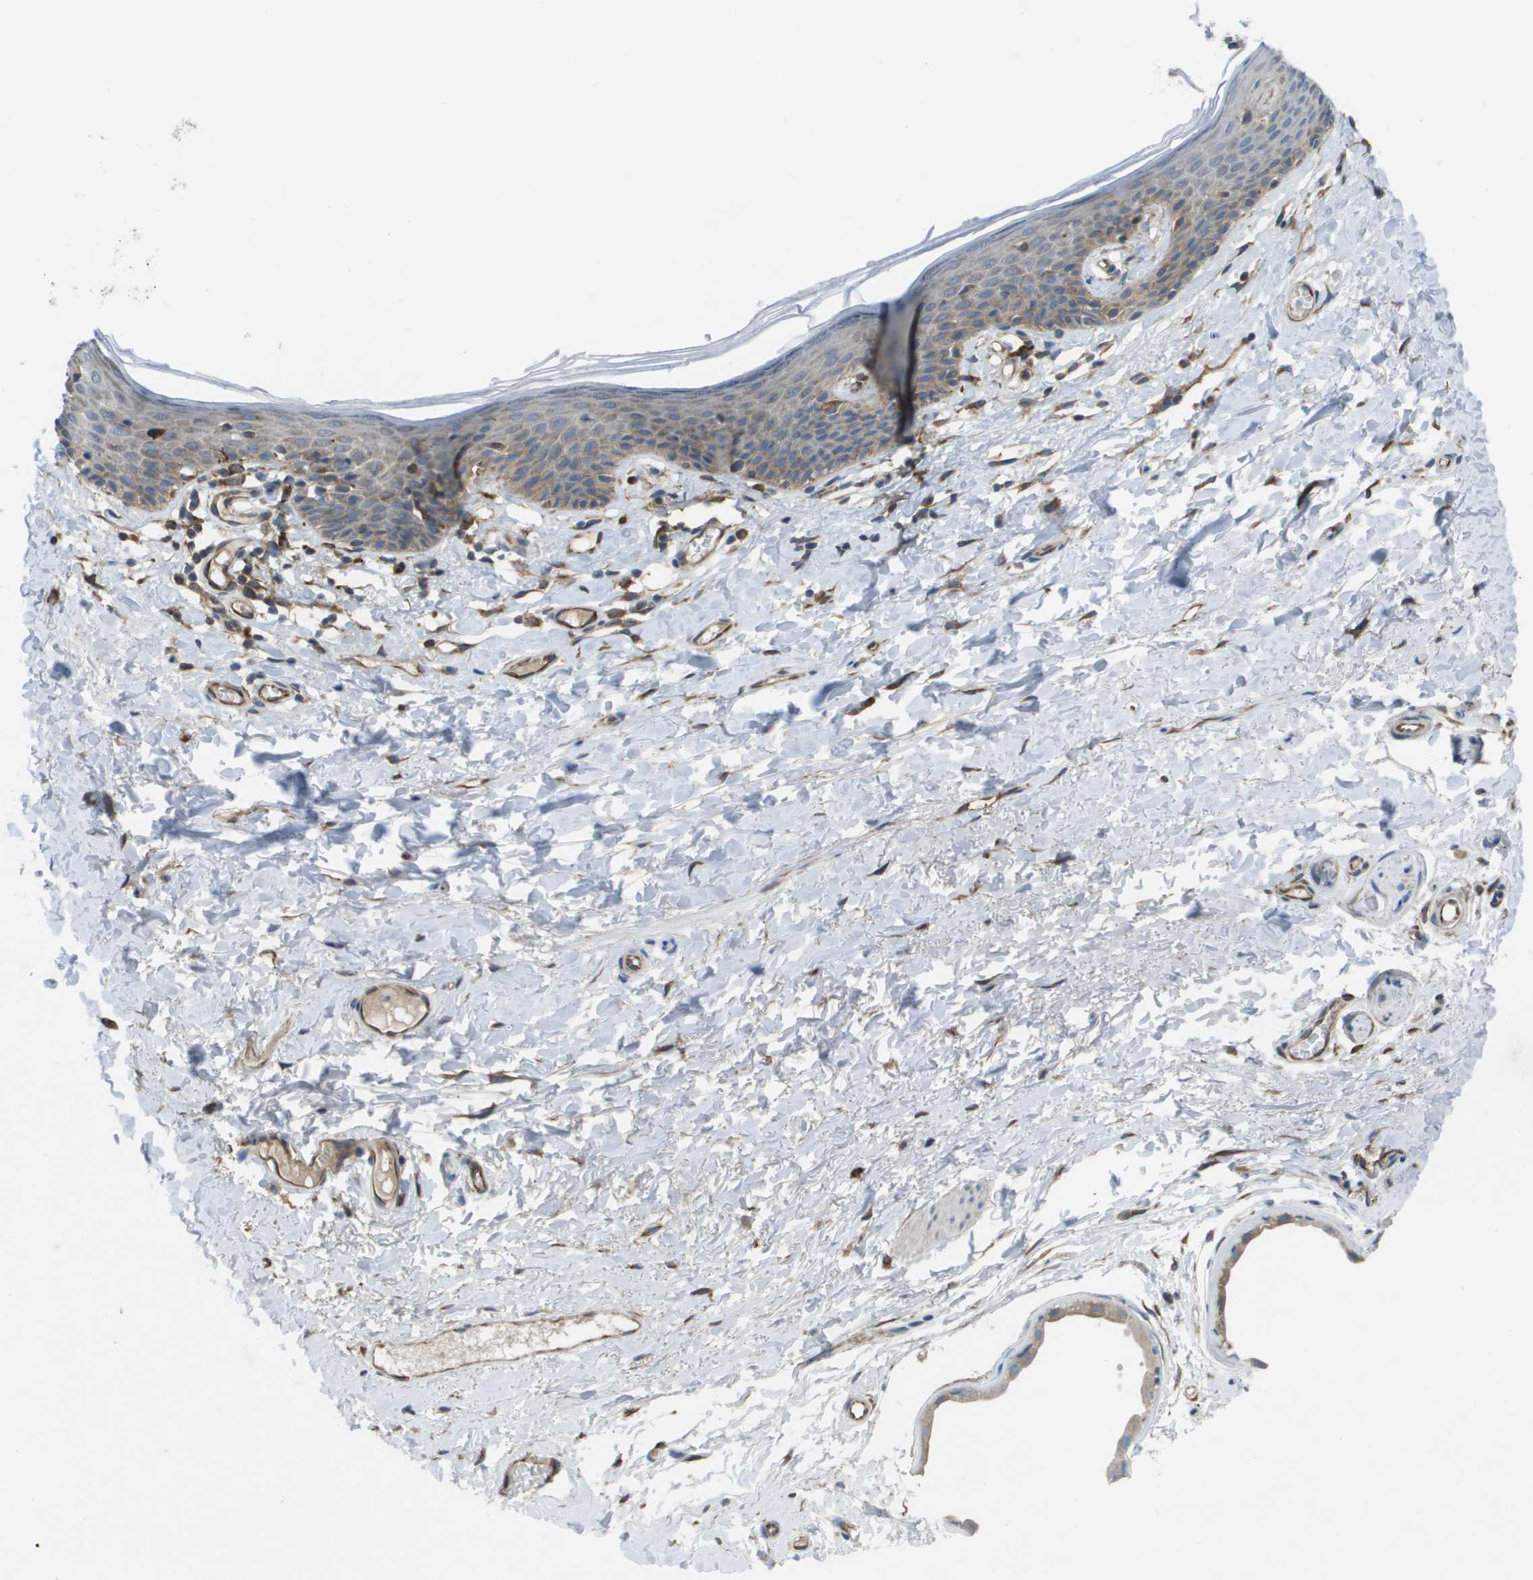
{"staining": {"intensity": "weak", "quantity": "25%-75%", "location": "cytoplasmic/membranous"}, "tissue": "skin", "cell_type": "Epidermal cells", "image_type": "normal", "snomed": [{"axis": "morphology", "description": "Normal tissue, NOS"}, {"axis": "topography", "description": "Vulva"}], "caption": "Skin stained for a protein (brown) shows weak cytoplasmic/membranous positive expression in approximately 25%-75% of epidermal cells.", "gene": "CLCN2", "patient": {"sex": "female", "age": 54}}